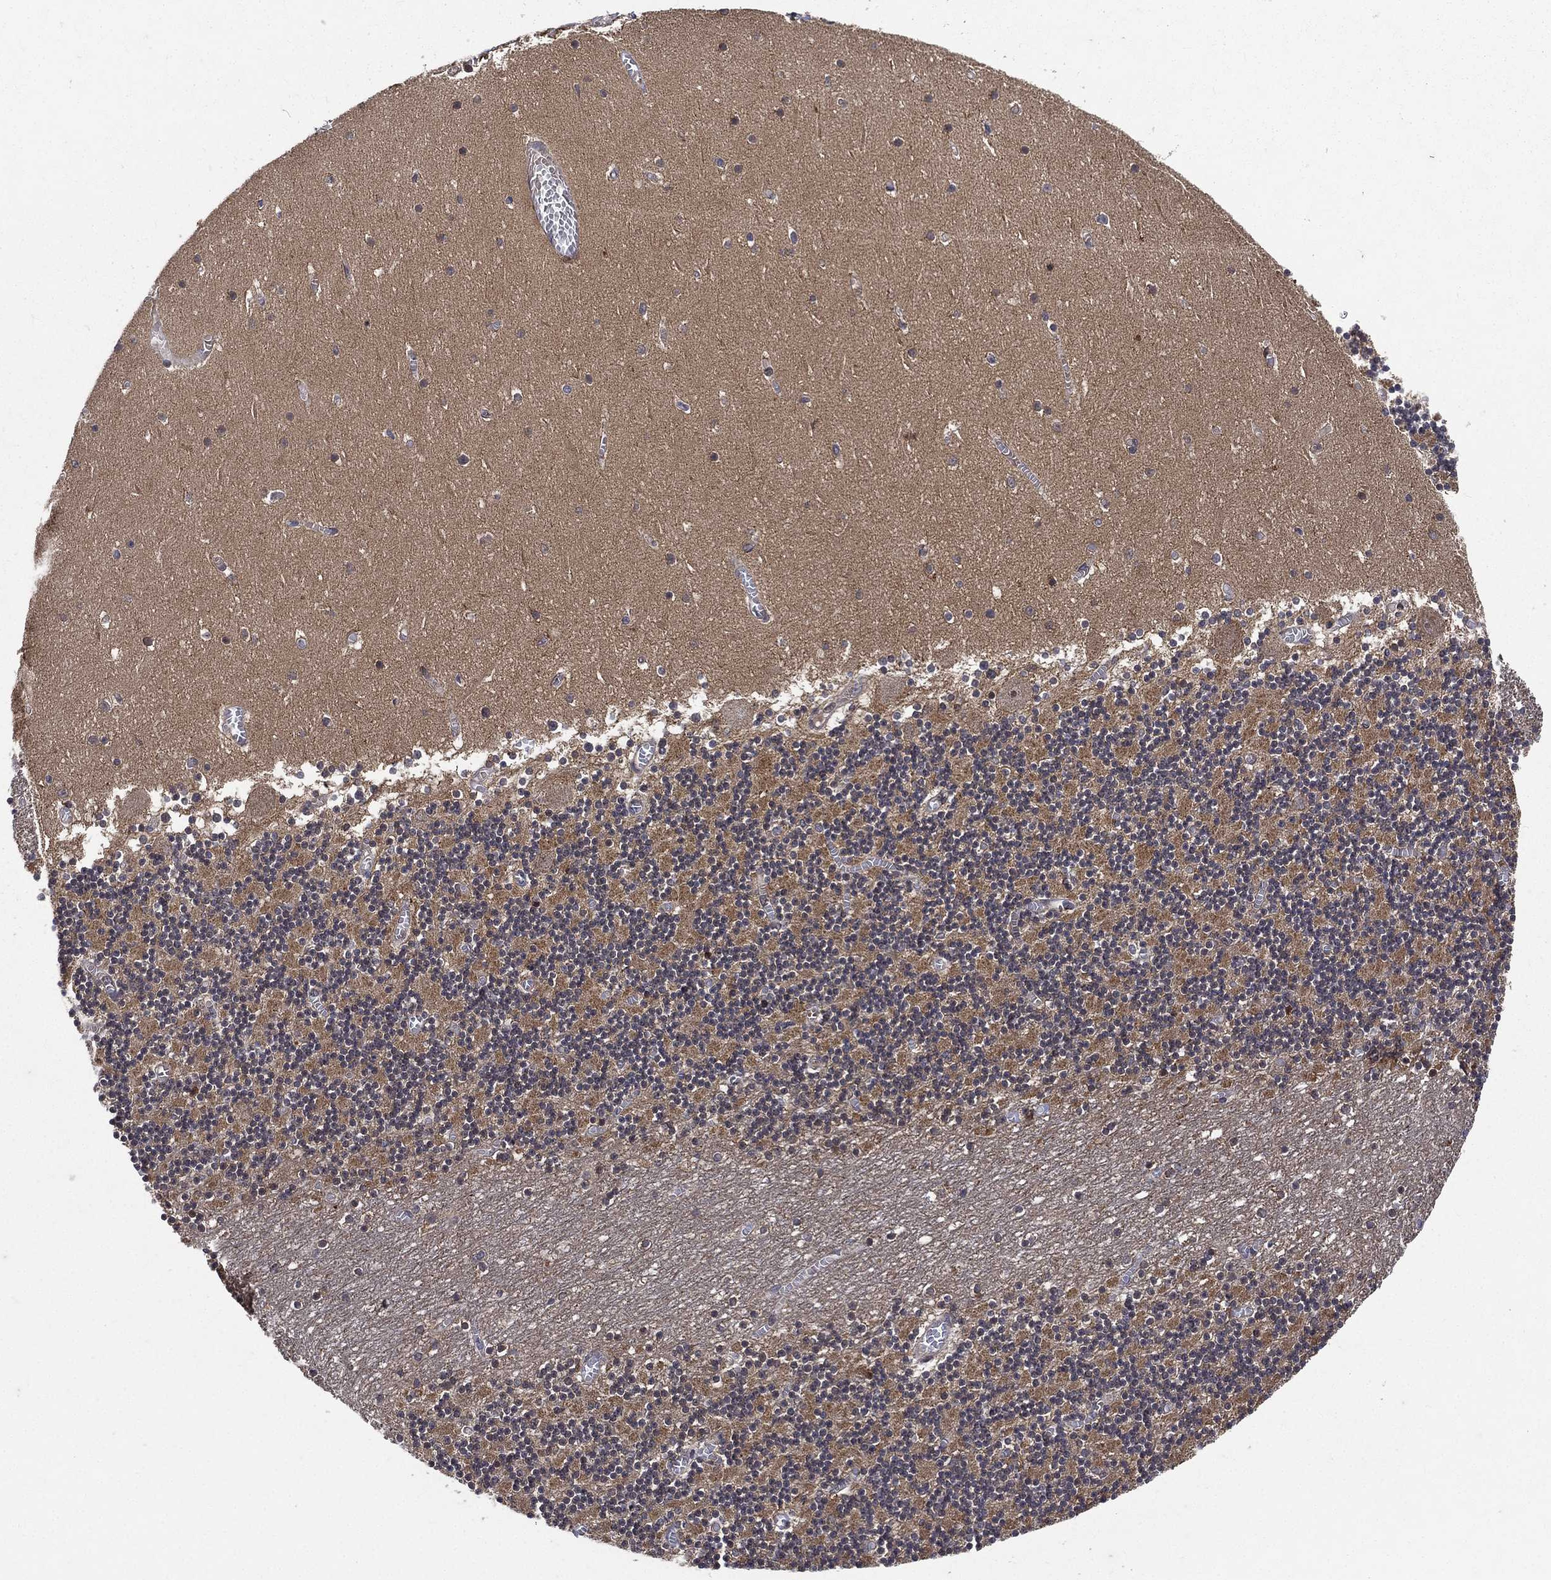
{"staining": {"intensity": "negative", "quantity": "none", "location": "none"}, "tissue": "cerebellum", "cell_type": "Cells in granular layer", "image_type": "normal", "snomed": [{"axis": "morphology", "description": "Normal tissue, NOS"}, {"axis": "topography", "description": "Cerebellum"}], "caption": "A high-resolution image shows IHC staining of benign cerebellum, which exhibits no significant expression in cells in granular layer.", "gene": "RAB11FIP4", "patient": {"sex": "female", "age": 28}}